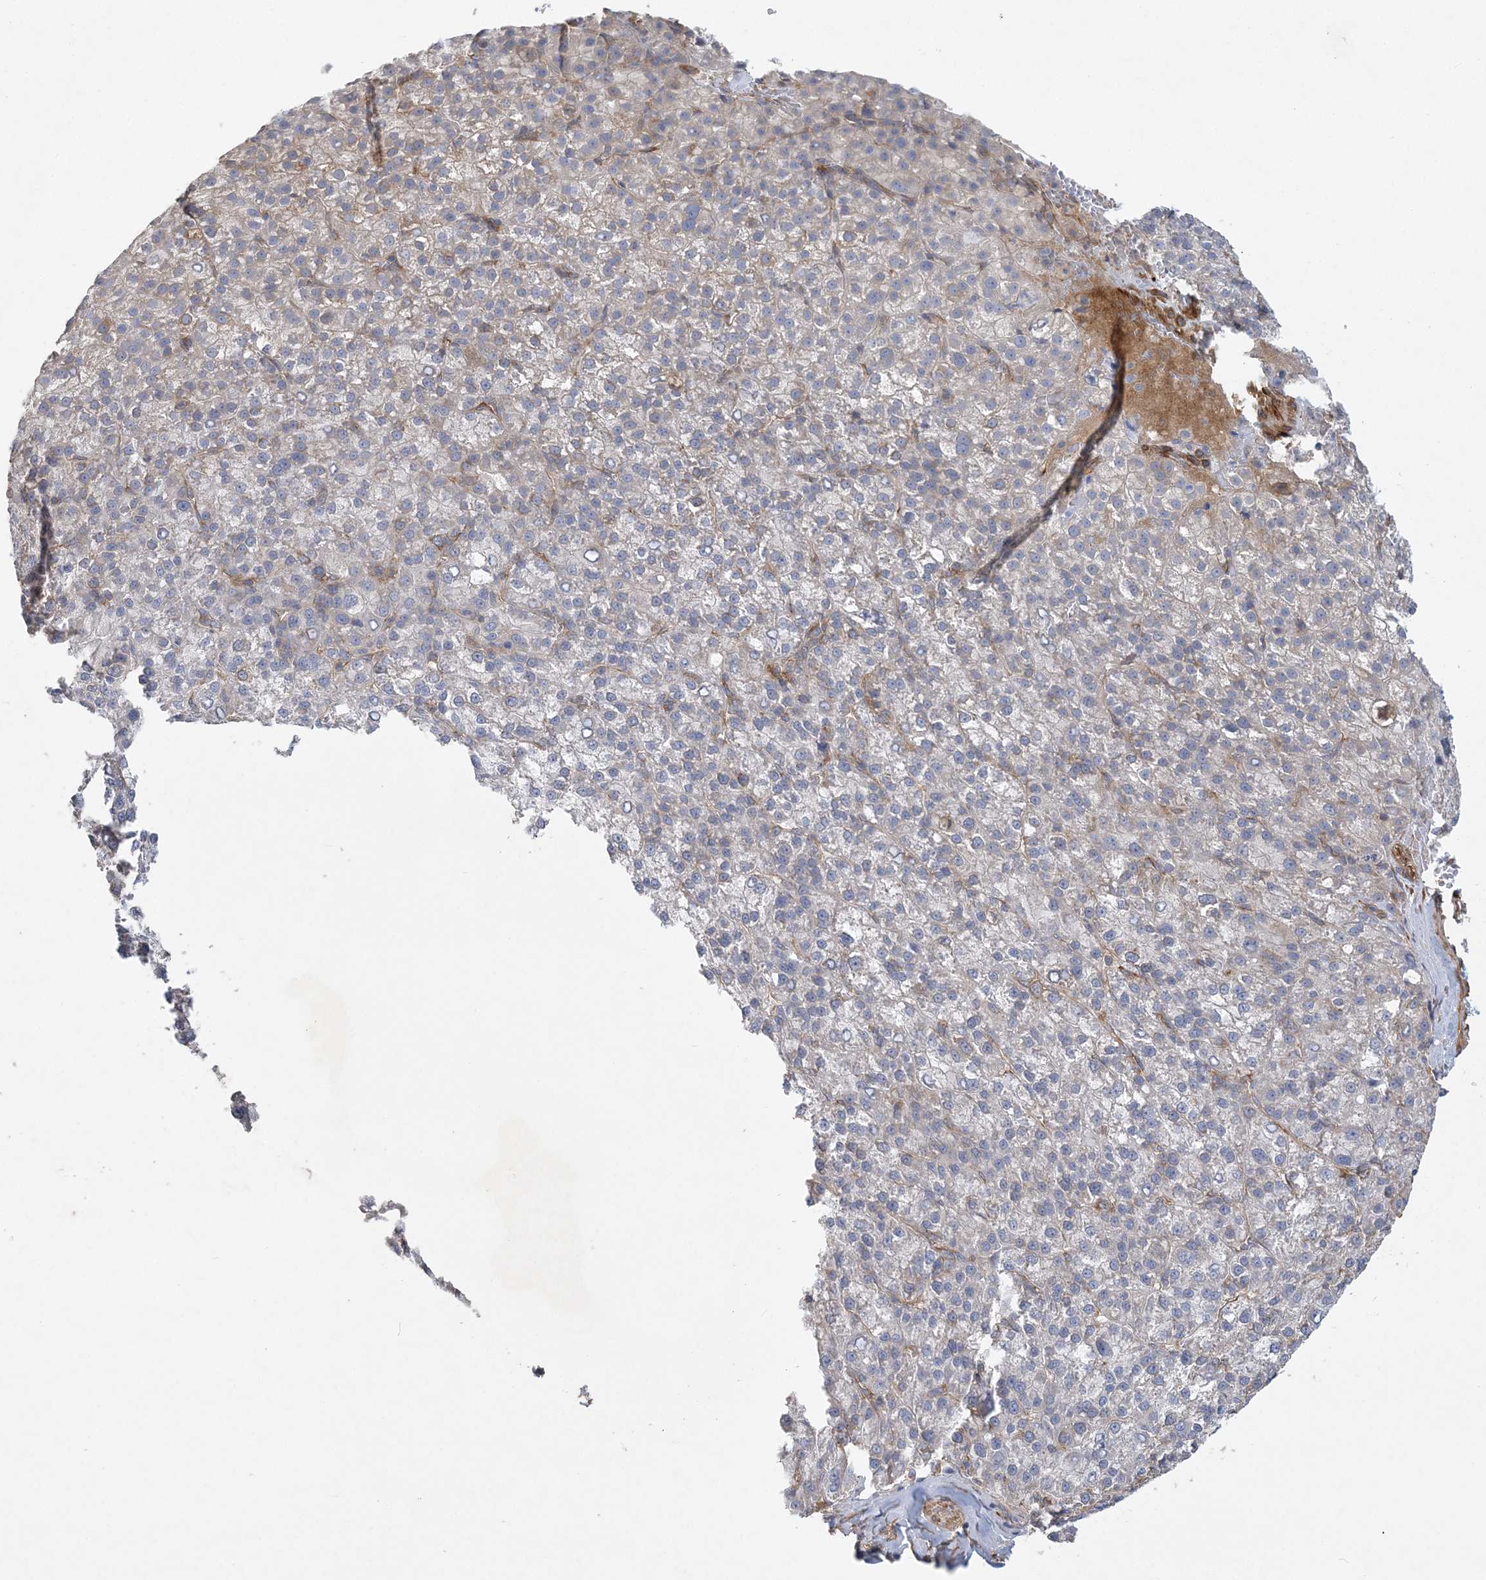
{"staining": {"intensity": "weak", "quantity": "<25%", "location": "cytoplasmic/membranous"}, "tissue": "liver cancer", "cell_type": "Tumor cells", "image_type": "cancer", "snomed": [{"axis": "morphology", "description": "Carcinoma, Hepatocellular, NOS"}, {"axis": "topography", "description": "Liver"}], "caption": "IHC of human hepatocellular carcinoma (liver) exhibits no staining in tumor cells. (Stains: DAB (3,3'-diaminobenzidine) IHC with hematoxylin counter stain, Microscopy: brightfield microscopy at high magnification).", "gene": "MAP4K5", "patient": {"sex": "female", "age": 58}}